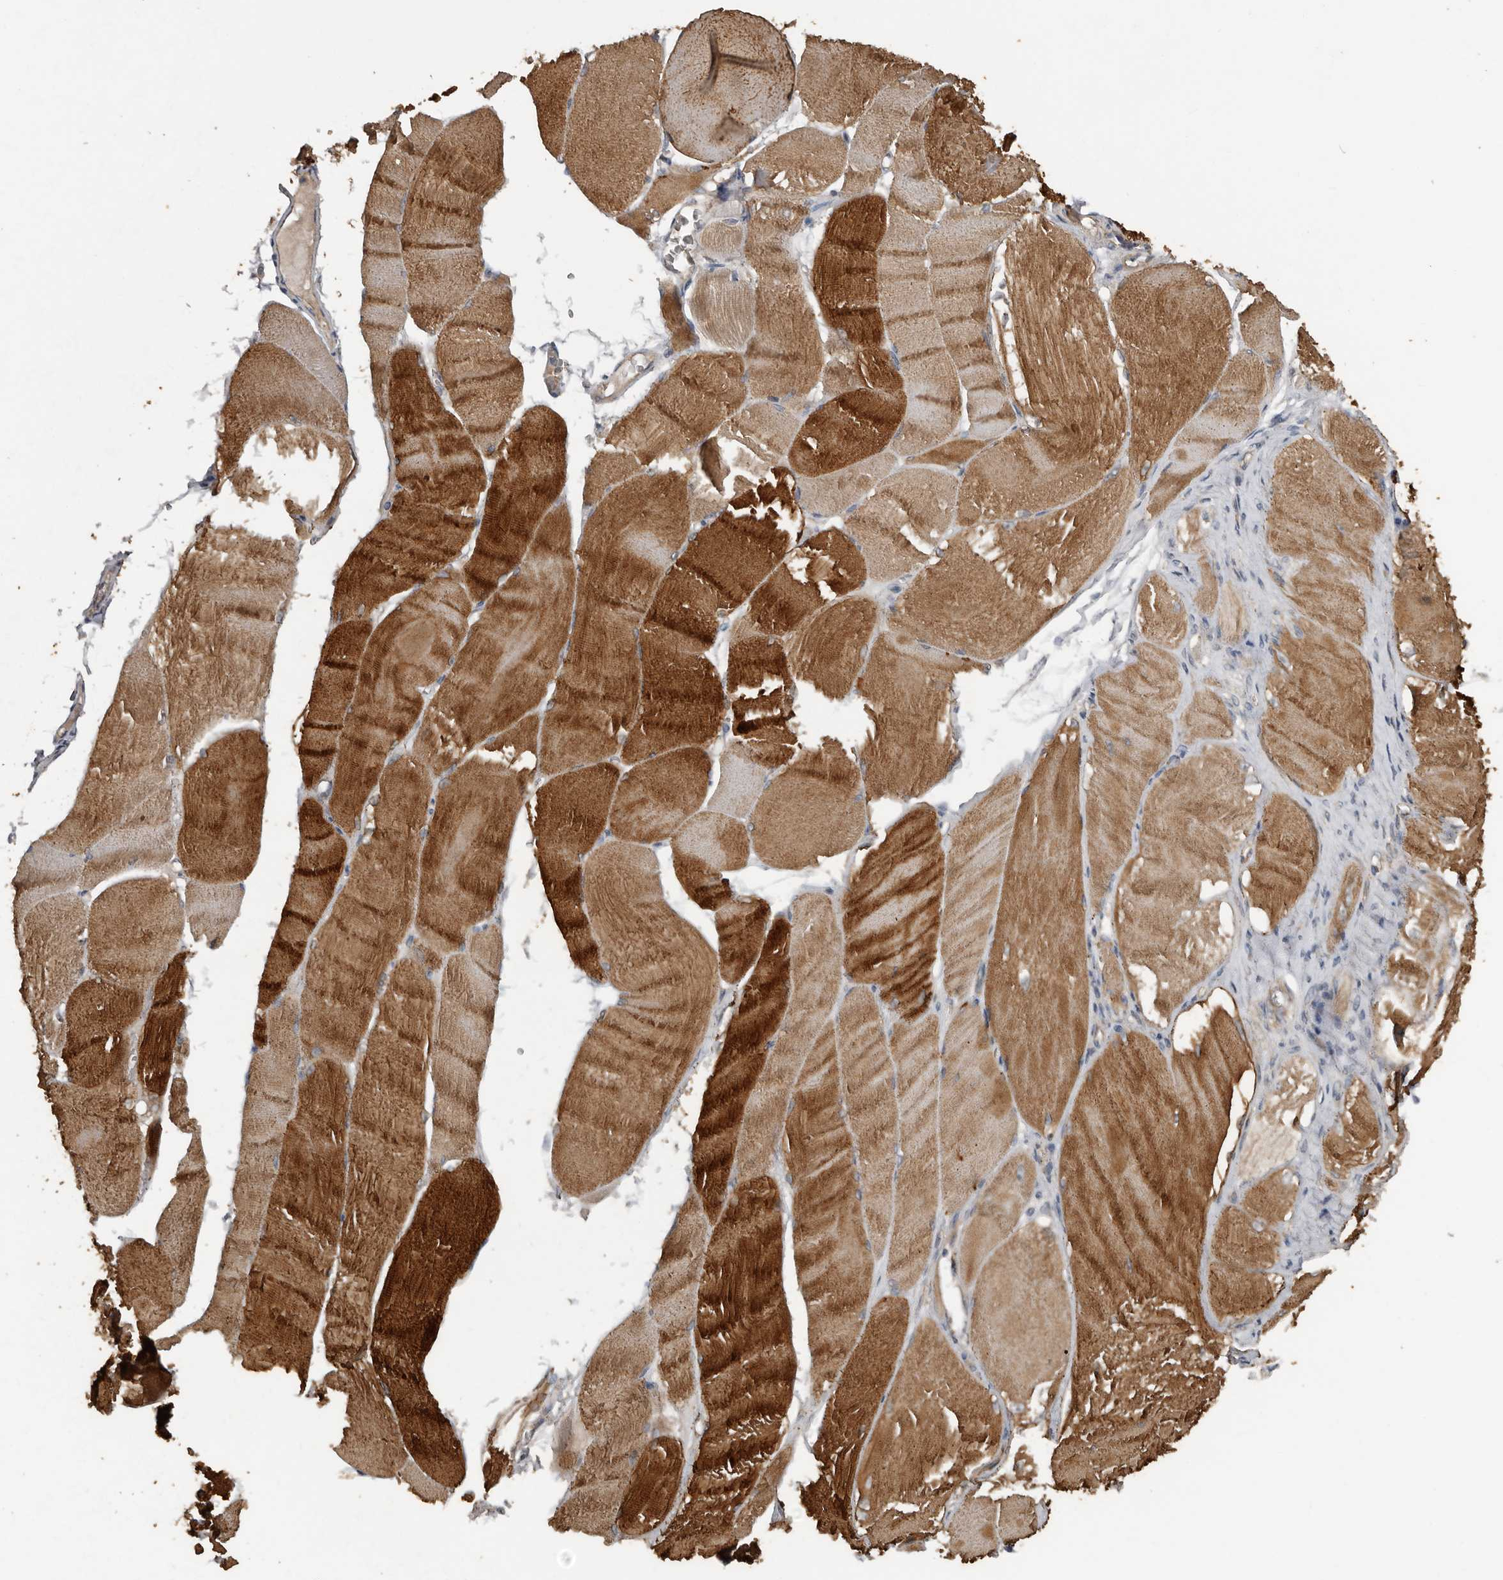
{"staining": {"intensity": "strong", "quantity": "25%-75%", "location": "cytoplasmic/membranous"}, "tissue": "skeletal muscle", "cell_type": "Myocytes", "image_type": "normal", "snomed": [{"axis": "morphology", "description": "Normal tissue, NOS"}, {"axis": "morphology", "description": "Basal cell carcinoma"}, {"axis": "topography", "description": "Skeletal muscle"}], "caption": "Skeletal muscle was stained to show a protein in brown. There is high levels of strong cytoplasmic/membranous staining in approximately 25%-75% of myocytes. (DAB (3,3'-diaminobenzidine) IHC with brightfield microscopy, high magnification).", "gene": "HYAL4", "patient": {"sex": "female", "age": 64}}